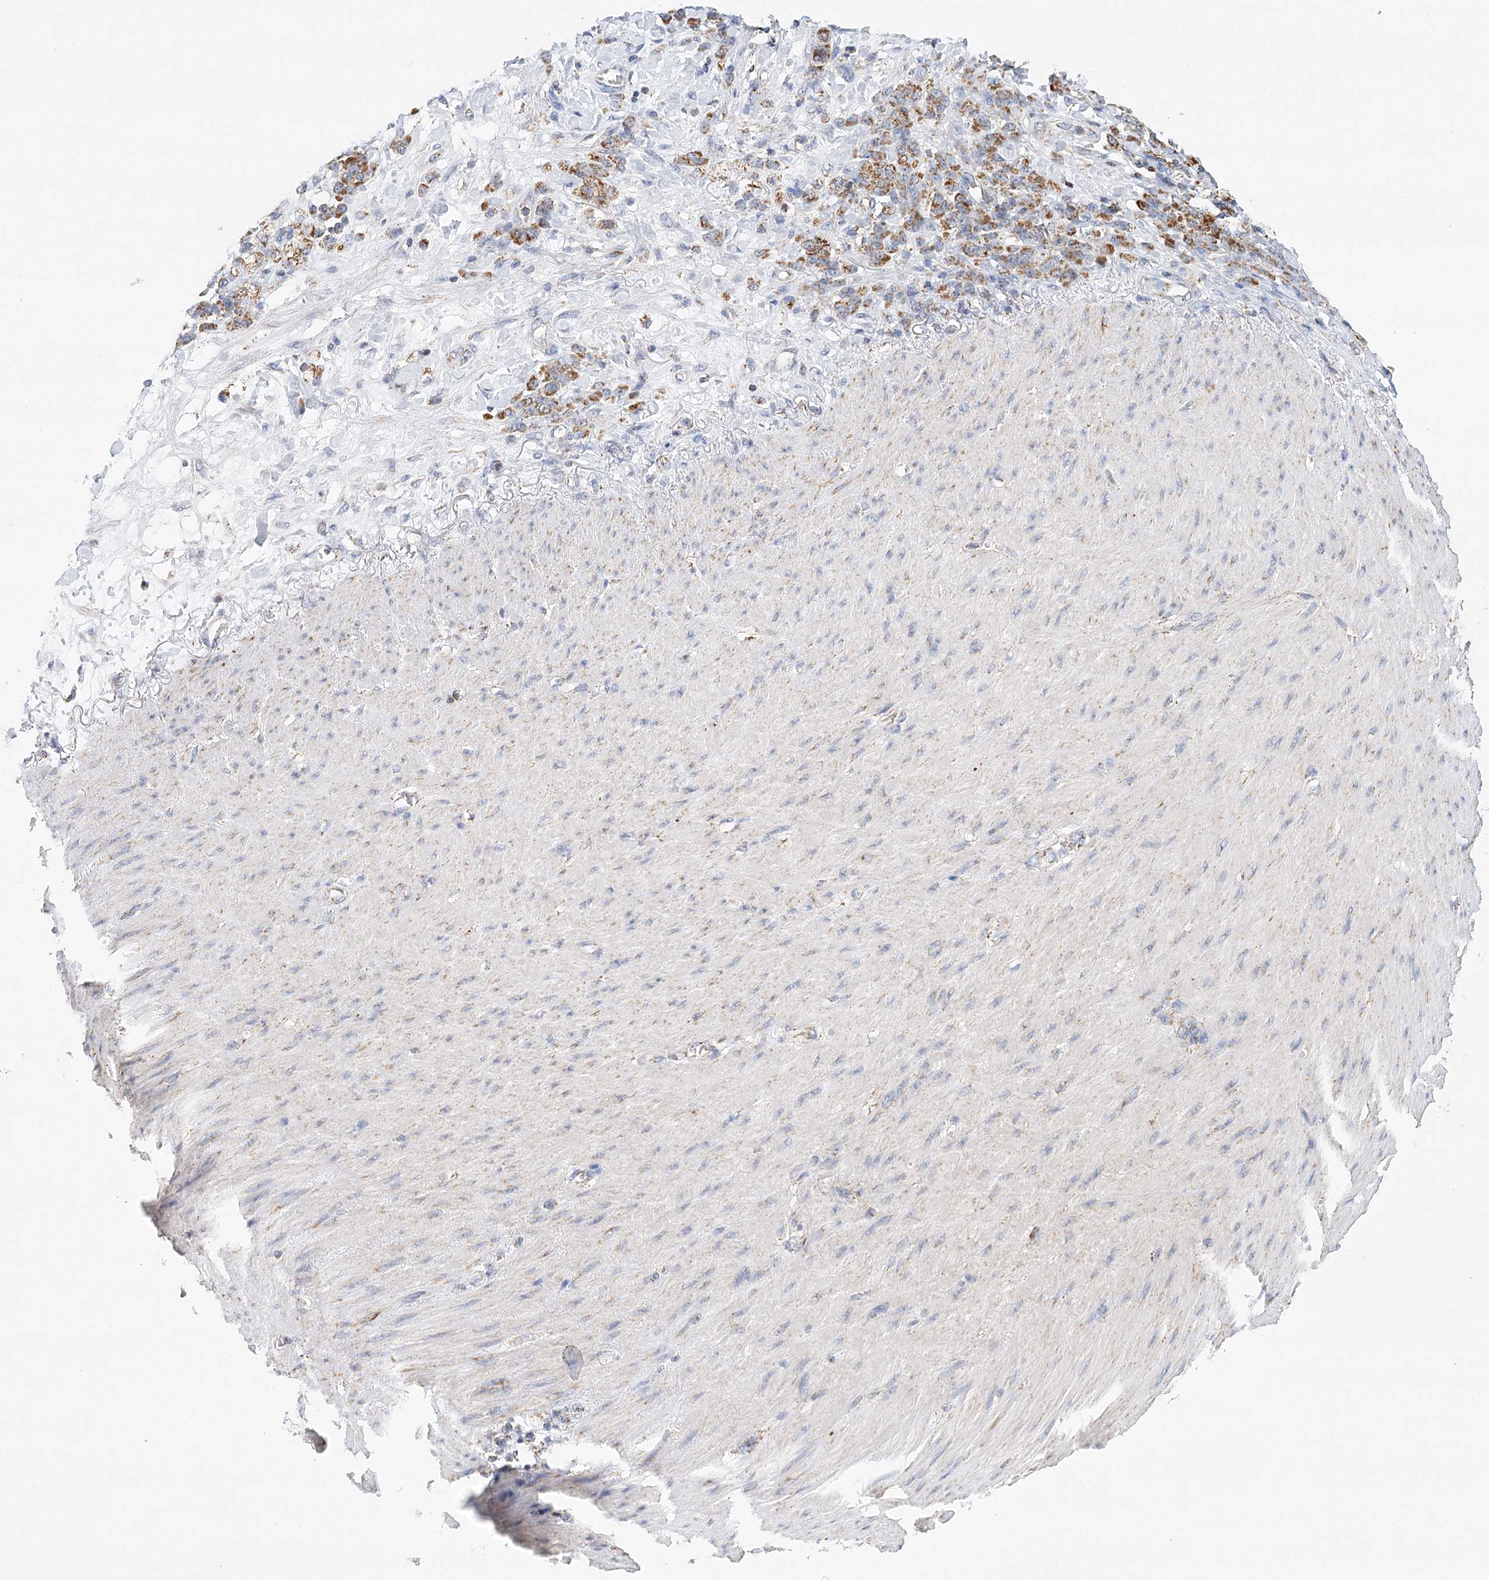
{"staining": {"intensity": "moderate", "quantity": ">75%", "location": "cytoplasmic/membranous"}, "tissue": "stomach cancer", "cell_type": "Tumor cells", "image_type": "cancer", "snomed": [{"axis": "morphology", "description": "Normal tissue, NOS"}, {"axis": "morphology", "description": "Adenocarcinoma, NOS"}, {"axis": "topography", "description": "Stomach"}], "caption": "The histopathology image reveals staining of stomach cancer (adenocarcinoma), revealing moderate cytoplasmic/membranous protein positivity (brown color) within tumor cells.", "gene": "LSS", "patient": {"sex": "male", "age": 82}}